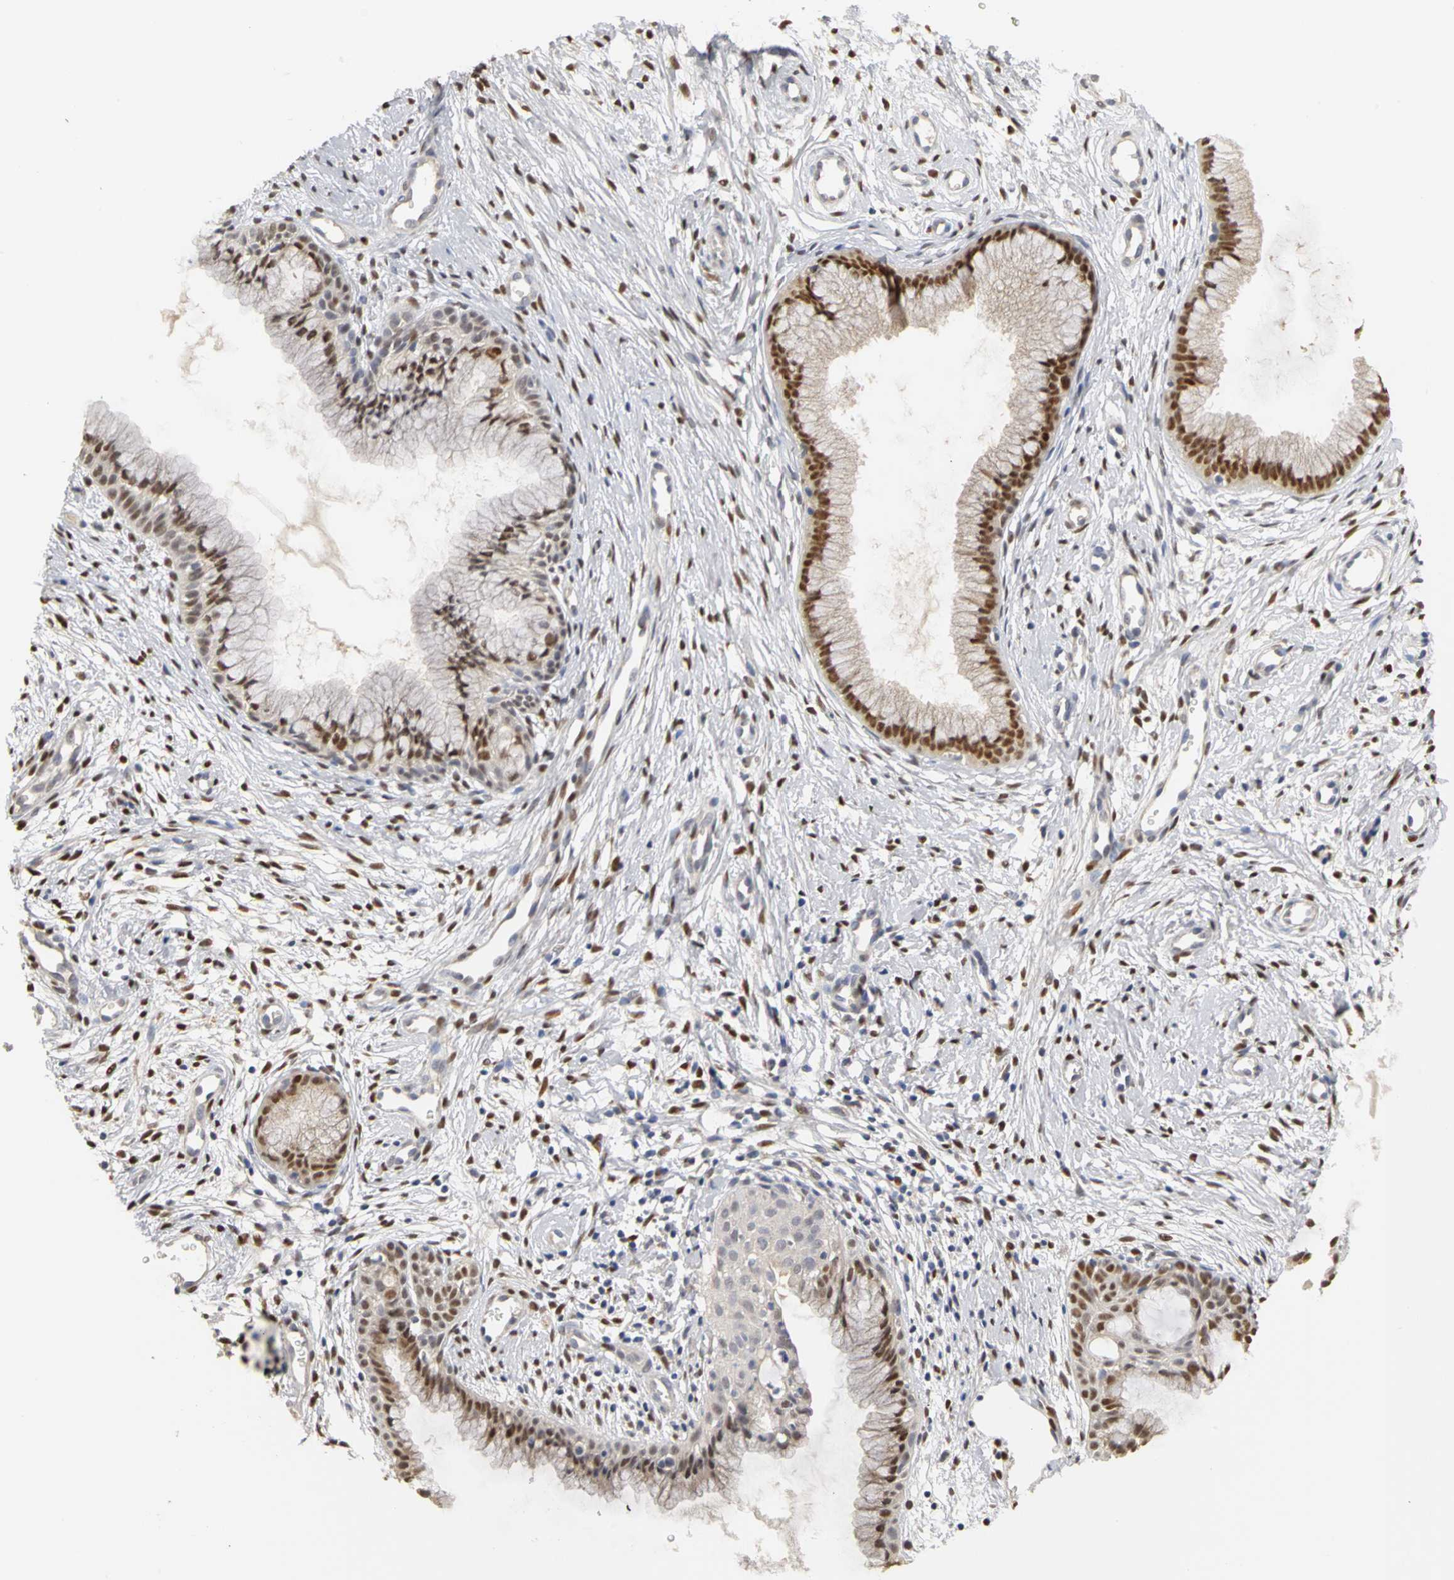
{"staining": {"intensity": "strong", "quantity": ">75%", "location": "nuclear"}, "tissue": "cervix", "cell_type": "Glandular cells", "image_type": "normal", "snomed": [{"axis": "morphology", "description": "Normal tissue, NOS"}, {"axis": "topography", "description": "Cervix"}], "caption": "Brown immunohistochemical staining in normal cervix displays strong nuclear positivity in about >75% of glandular cells.", "gene": "PGR", "patient": {"sex": "female", "age": 39}}